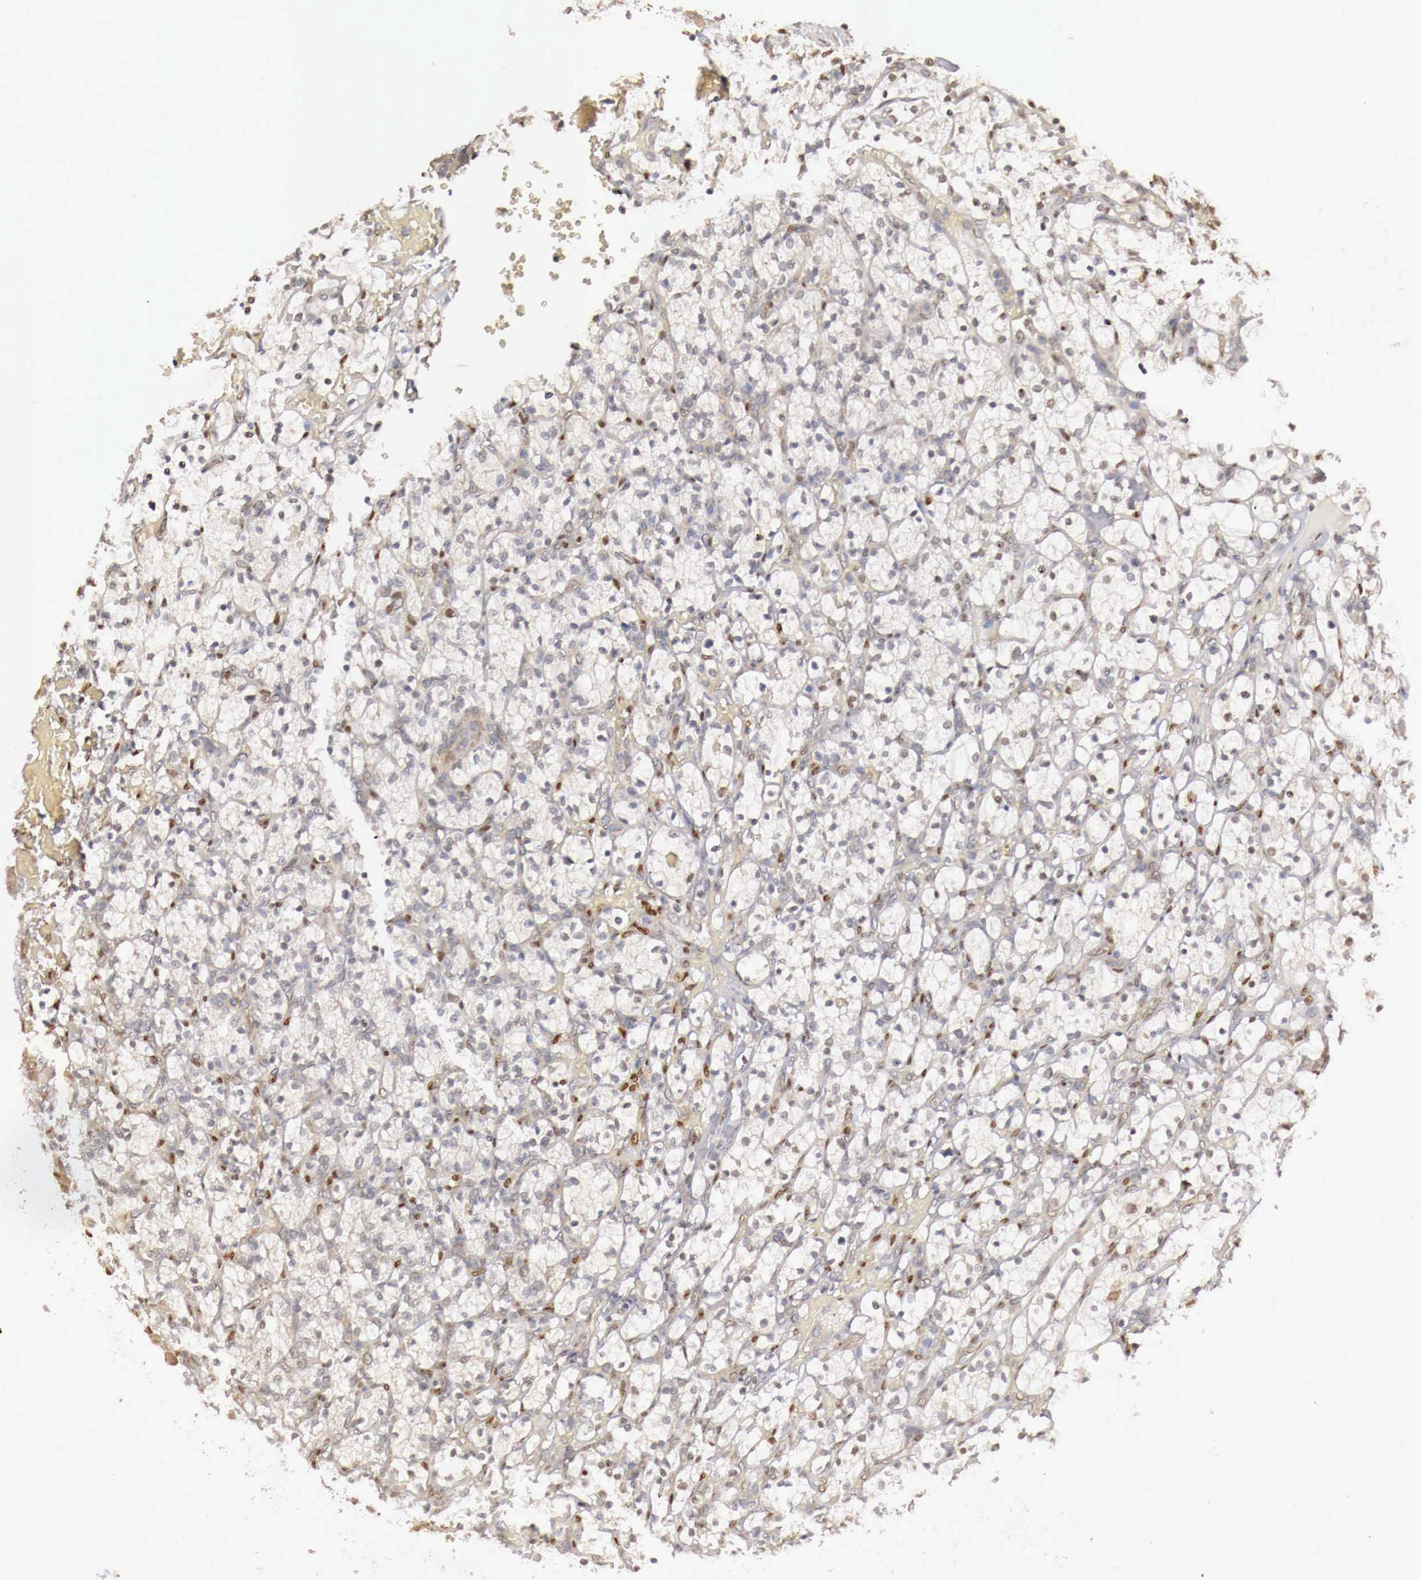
{"staining": {"intensity": "negative", "quantity": "none", "location": "none"}, "tissue": "renal cancer", "cell_type": "Tumor cells", "image_type": "cancer", "snomed": [{"axis": "morphology", "description": "Adenocarcinoma, NOS"}, {"axis": "topography", "description": "Kidney"}], "caption": "DAB (3,3'-diaminobenzidine) immunohistochemical staining of human adenocarcinoma (renal) displays no significant staining in tumor cells.", "gene": "KHDRBS2", "patient": {"sex": "female", "age": 83}}